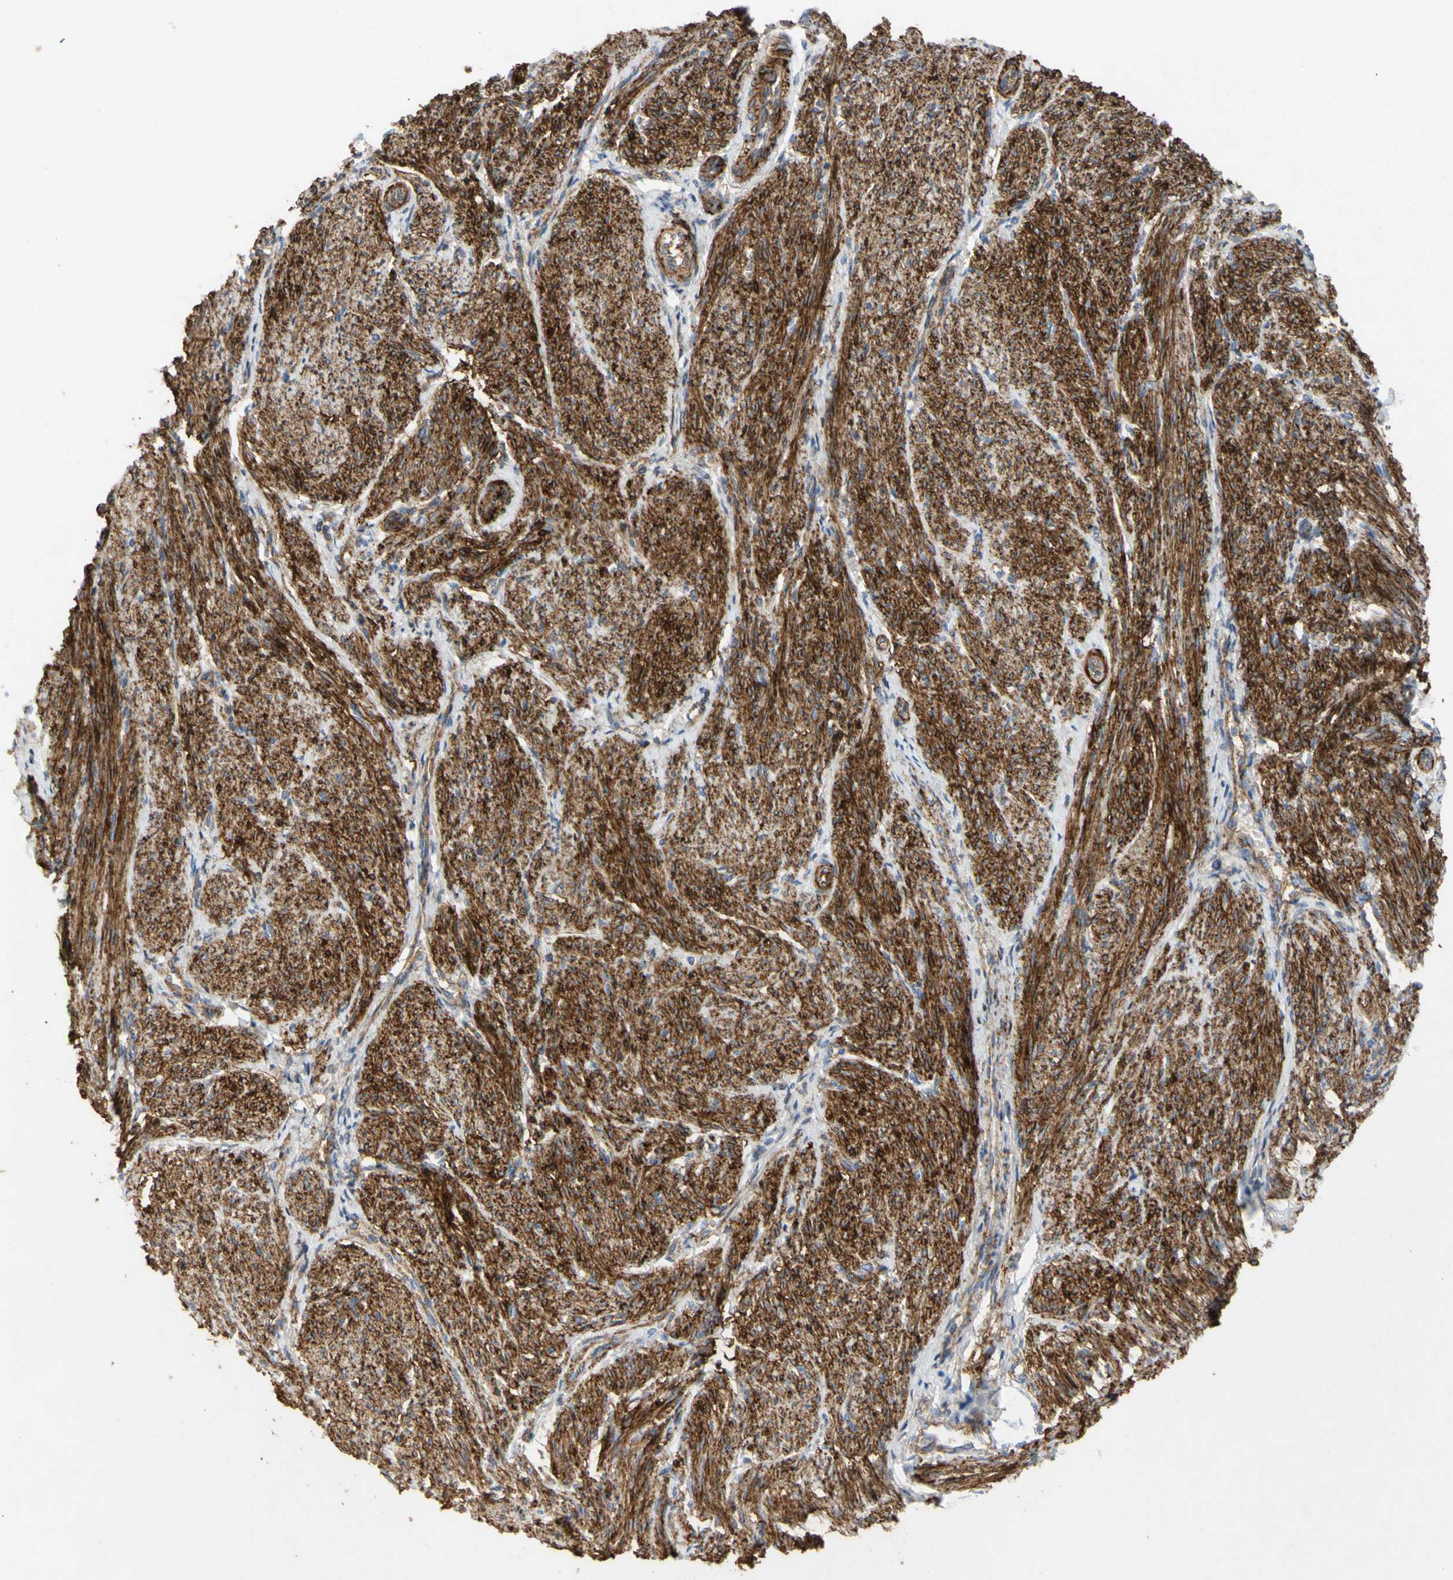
{"staining": {"intensity": "strong", "quantity": ">75%", "location": "cytoplasmic/membranous"}, "tissue": "smooth muscle", "cell_type": "Smooth muscle cells", "image_type": "normal", "snomed": [{"axis": "morphology", "description": "Normal tissue, NOS"}, {"axis": "topography", "description": "Smooth muscle"}], "caption": "The immunohistochemical stain shows strong cytoplasmic/membranous expression in smooth muscle cells of normal smooth muscle.", "gene": "ATP2A3", "patient": {"sex": "female", "age": 65}}